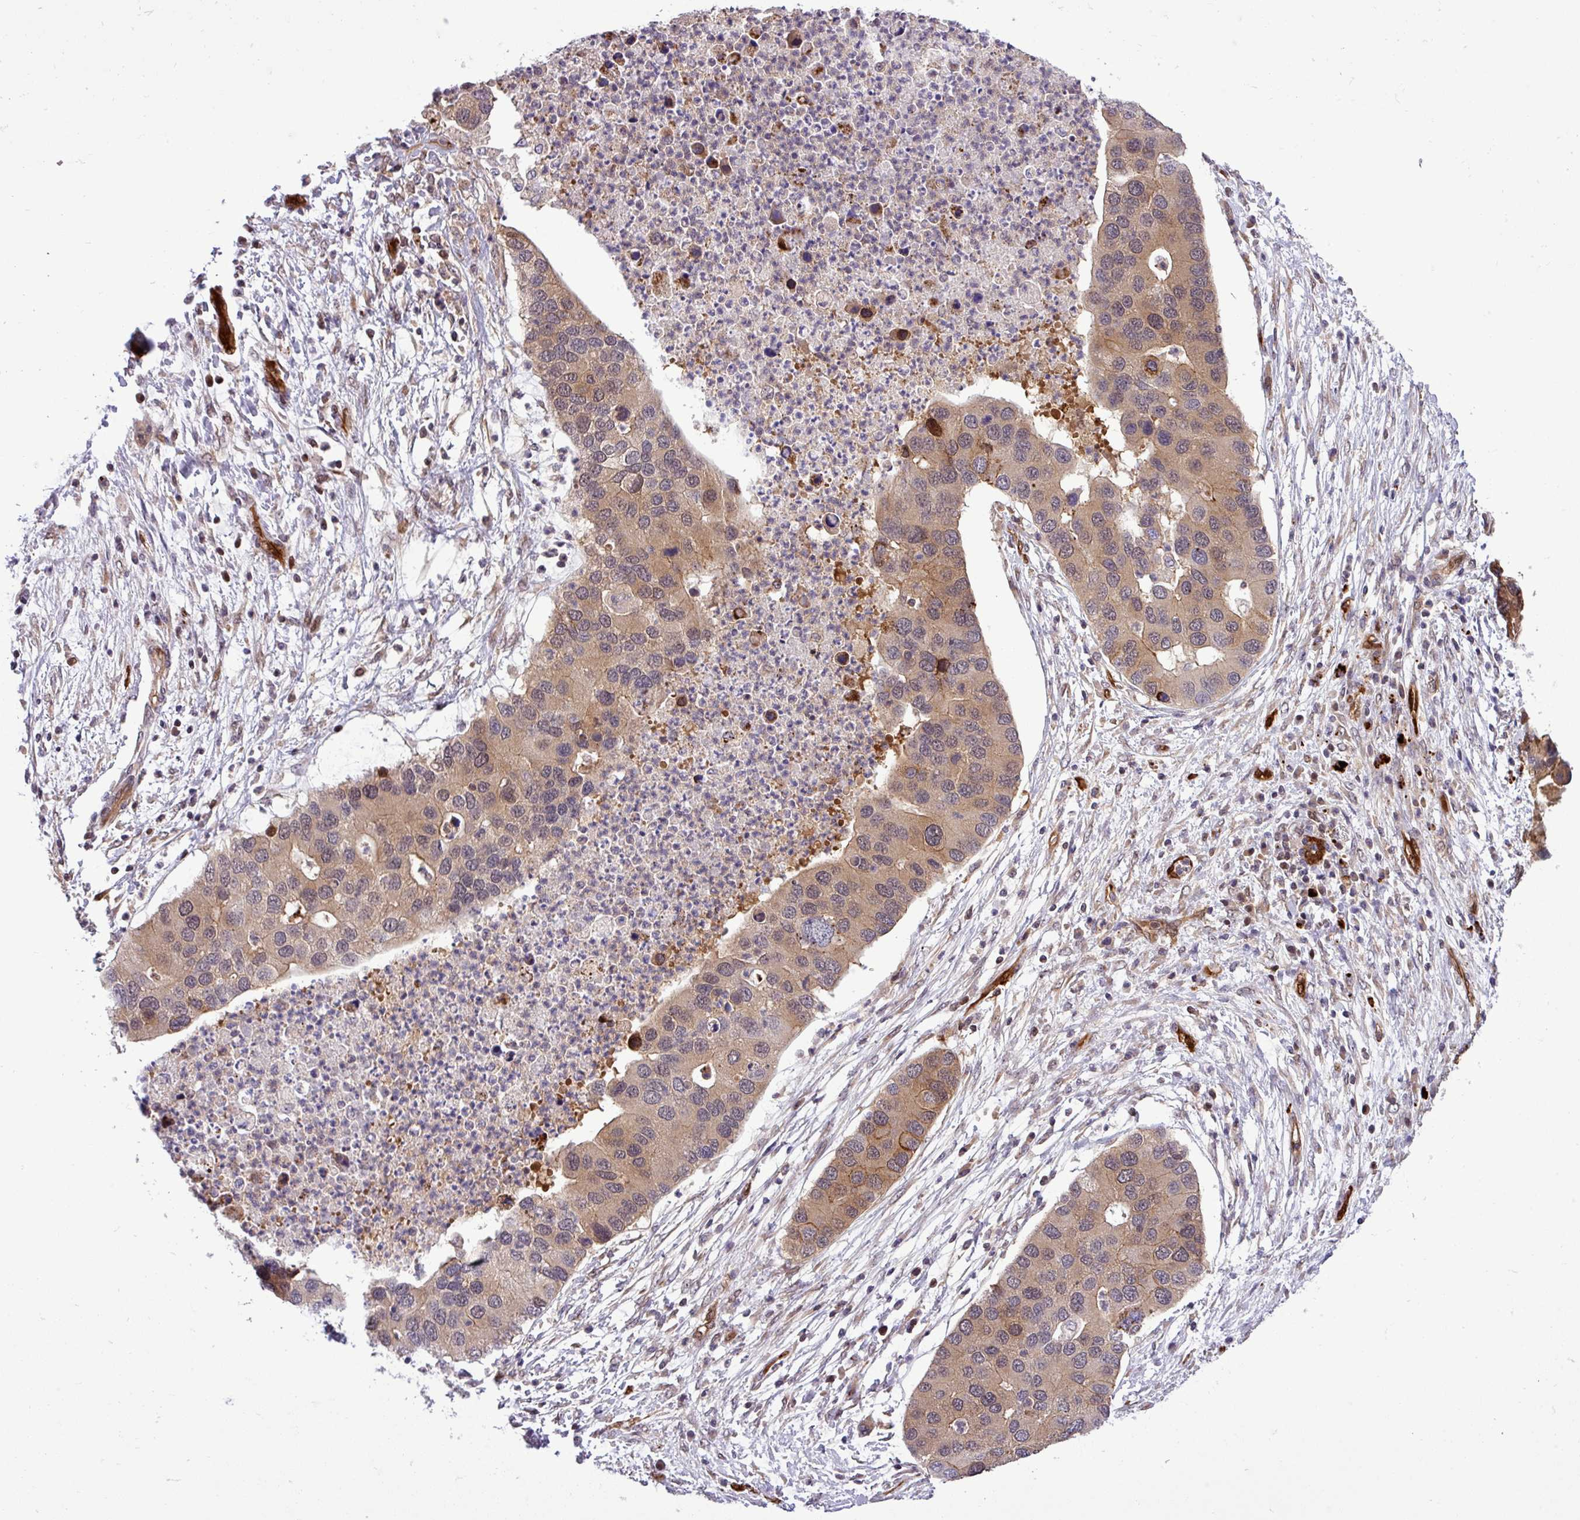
{"staining": {"intensity": "weak", "quantity": ">75%", "location": "cytoplasmic/membranous"}, "tissue": "lung cancer", "cell_type": "Tumor cells", "image_type": "cancer", "snomed": [{"axis": "morphology", "description": "Aneuploidy"}, {"axis": "morphology", "description": "Adenocarcinoma, NOS"}, {"axis": "topography", "description": "Lymph node"}, {"axis": "topography", "description": "Lung"}], "caption": "Protein staining demonstrates weak cytoplasmic/membranous staining in approximately >75% of tumor cells in lung adenocarcinoma.", "gene": "CARHSP1", "patient": {"sex": "female", "age": 74}}